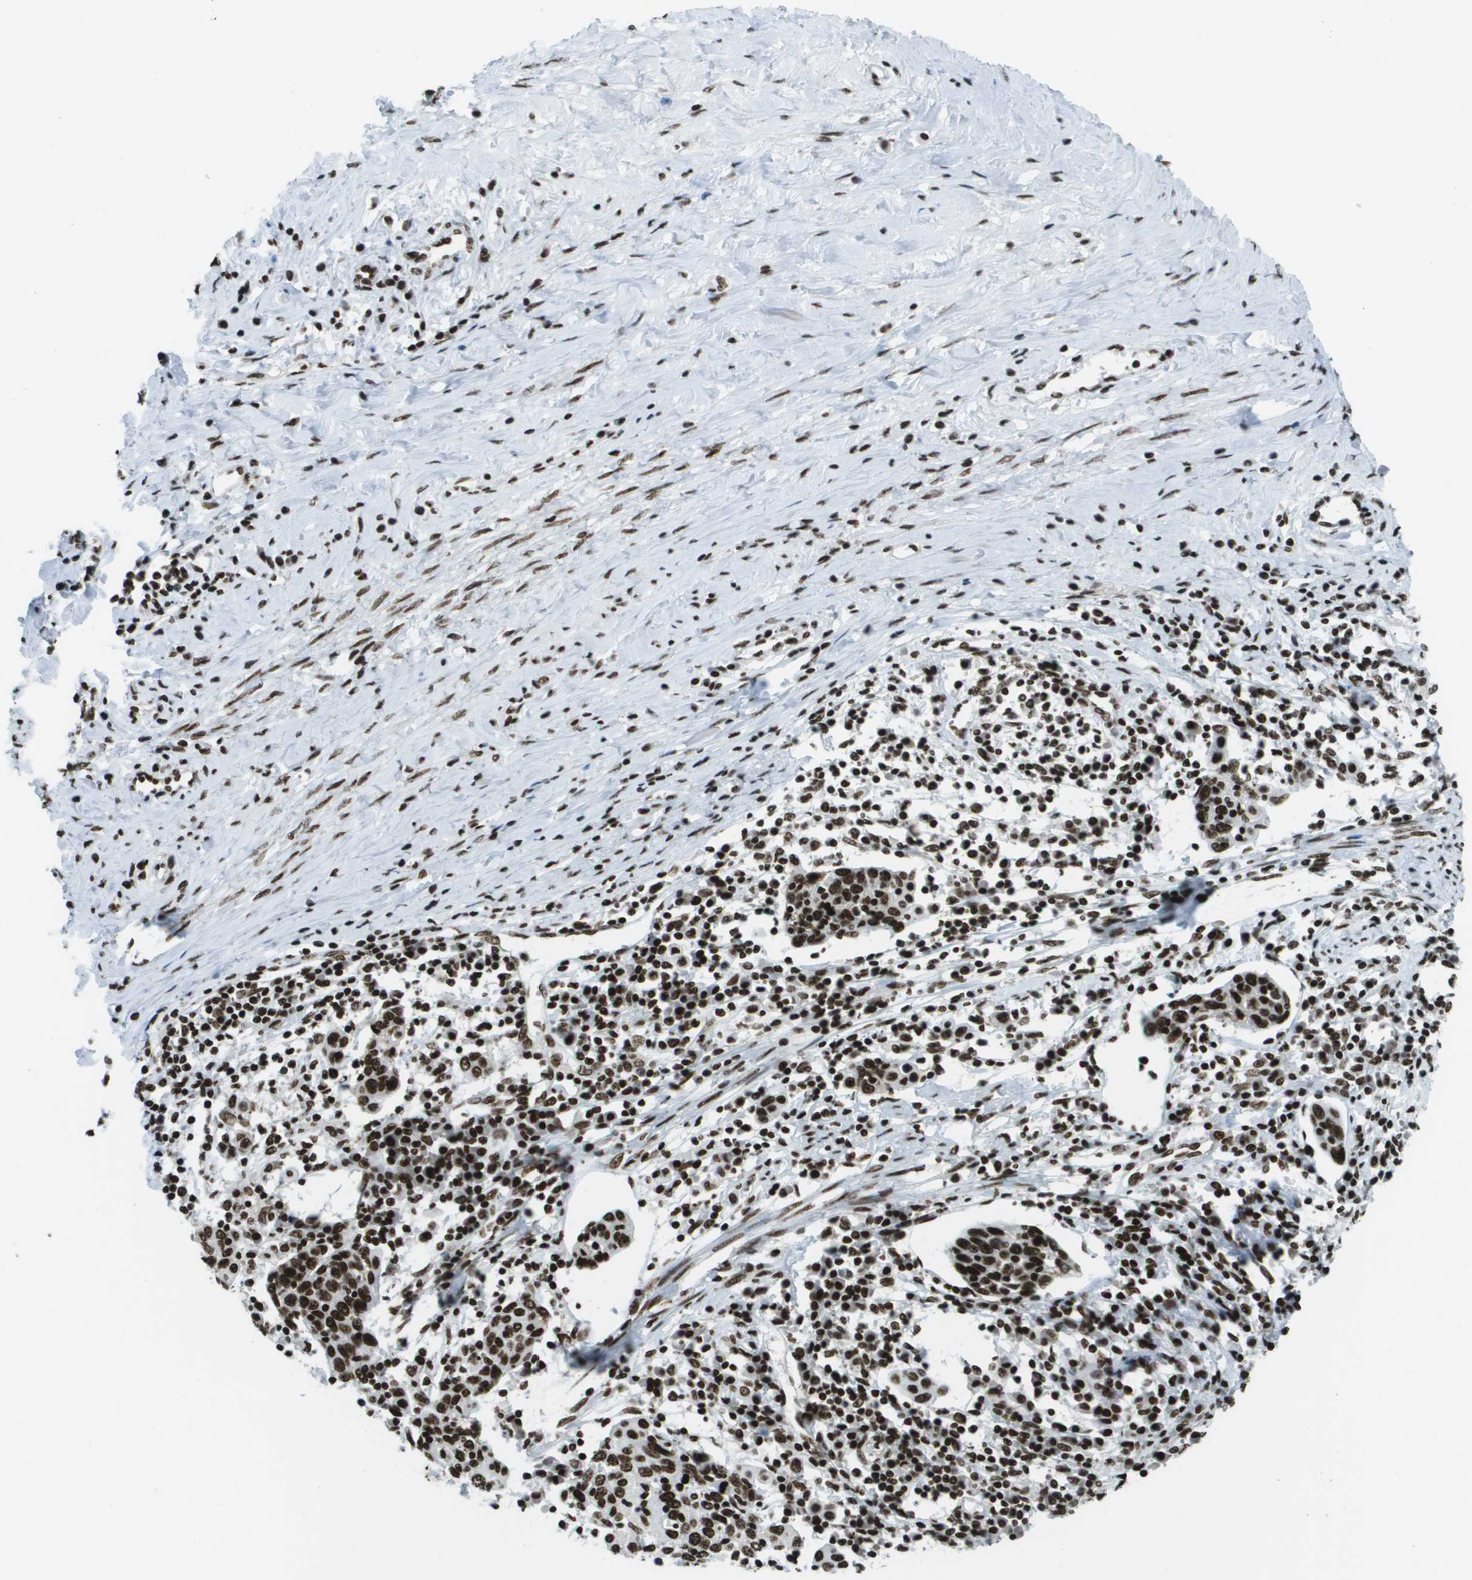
{"staining": {"intensity": "strong", "quantity": ">75%", "location": "nuclear"}, "tissue": "cervical cancer", "cell_type": "Tumor cells", "image_type": "cancer", "snomed": [{"axis": "morphology", "description": "Squamous cell carcinoma, NOS"}, {"axis": "topography", "description": "Cervix"}], "caption": "Immunohistochemistry (DAB) staining of human squamous cell carcinoma (cervical) displays strong nuclear protein positivity in about >75% of tumor cells.", "gene": "GLYR1", "patient": {"sex": "female", "age": 40}}